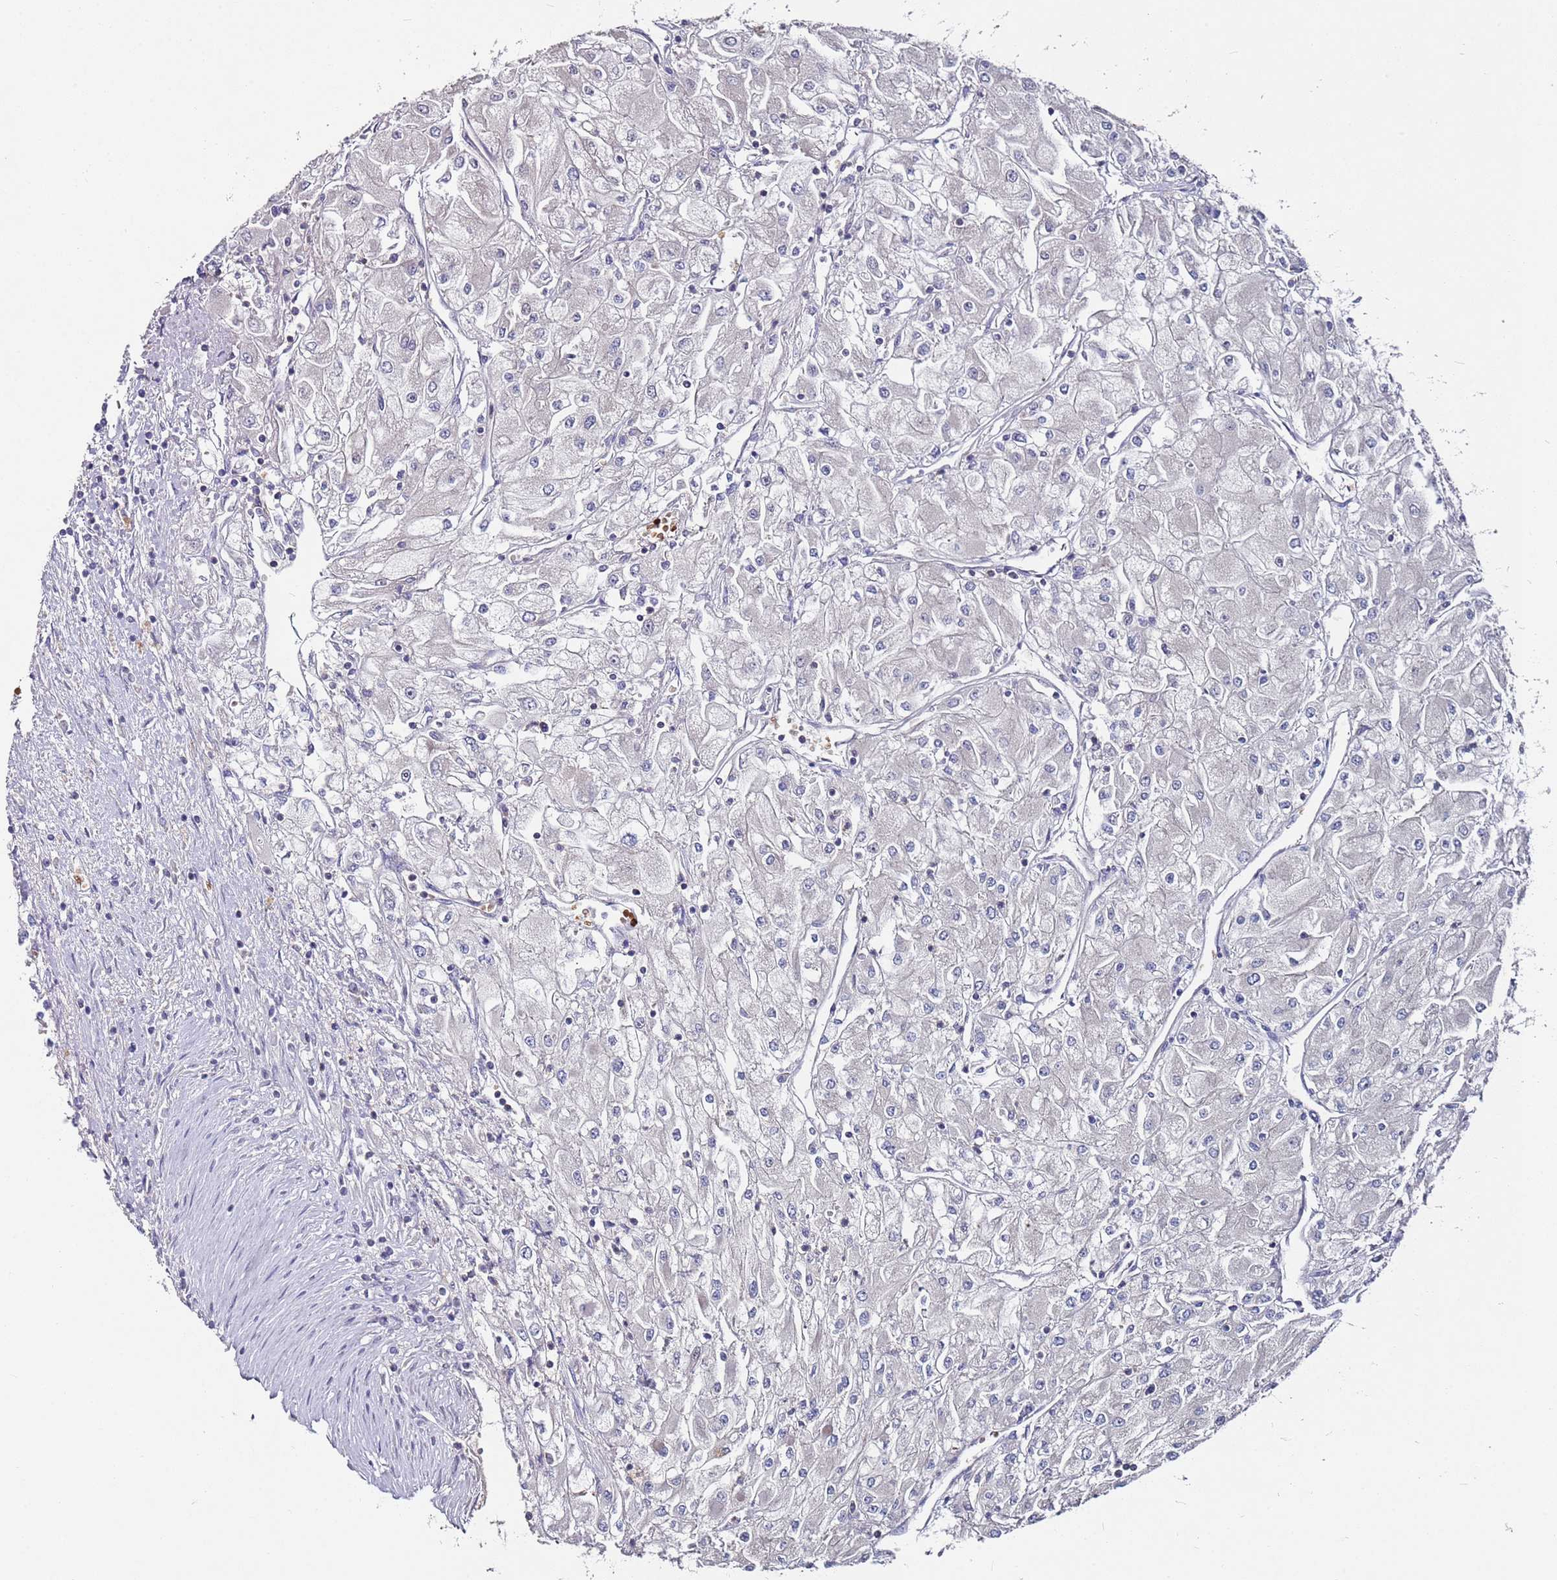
{"staining": {"intensity": "negative", "quantity": "none", "location": "none"}, "tissue": "renal cancer", "cell_type": "Tumor cells", "image_type": "cancer", "snomed": [{"axis": "morphology", "description": "Adenocarcinoma, NOS"}, {"axis": "topography", "description": "Kidney"}], "caption": "DAB (3,3'-diaminobenzidine) immunohistochemical staining of human renal cancer (adenocarcinoma) demonstrates no significant staining in tumor cells.", "gene": "LACC1", "patient": {"sex": "male", "age": 80}}